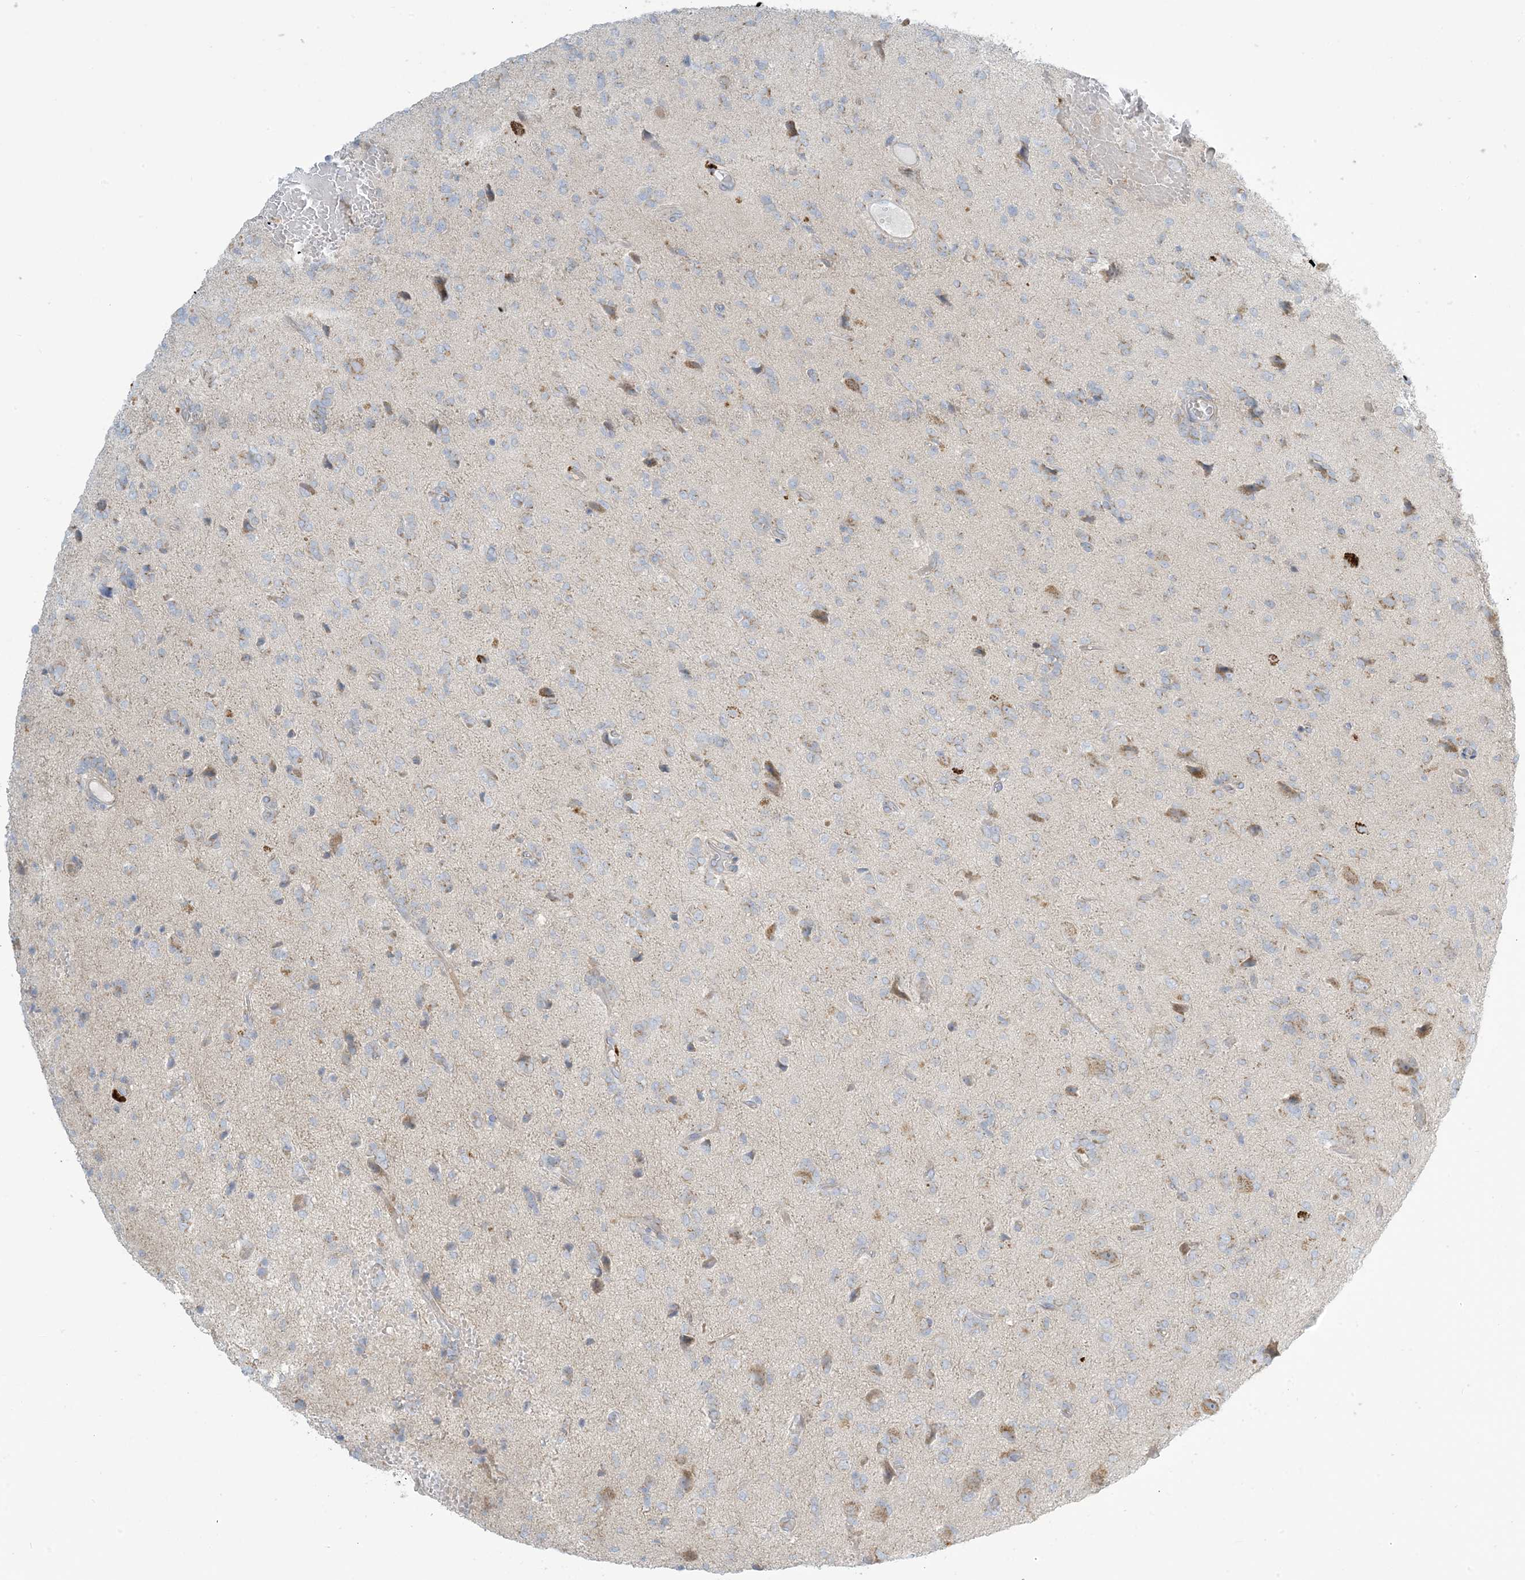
{"staining": {"intensity": "moderate", "quantity": "<25%", "location": "cytoplasmic/membranous"}, "tissue": "glioma", "cell_type": "Tumor cells", "image_type": "cancer", "snomed": [{"axis": "morphology", "description": "Glioma, malignant, High grade"}, {"axis": "topography", "description": "Brain"}], "caption": "Moderate cytoplasmic/membranous protein staining is identified in about <25% of tumor cells in malignant glioma (high-grade). The protein of interest is shown in brown color, while the nuclei are stained blue.", "gene": "AFTPH", "patient": {"sex": "female", "age": 59}}